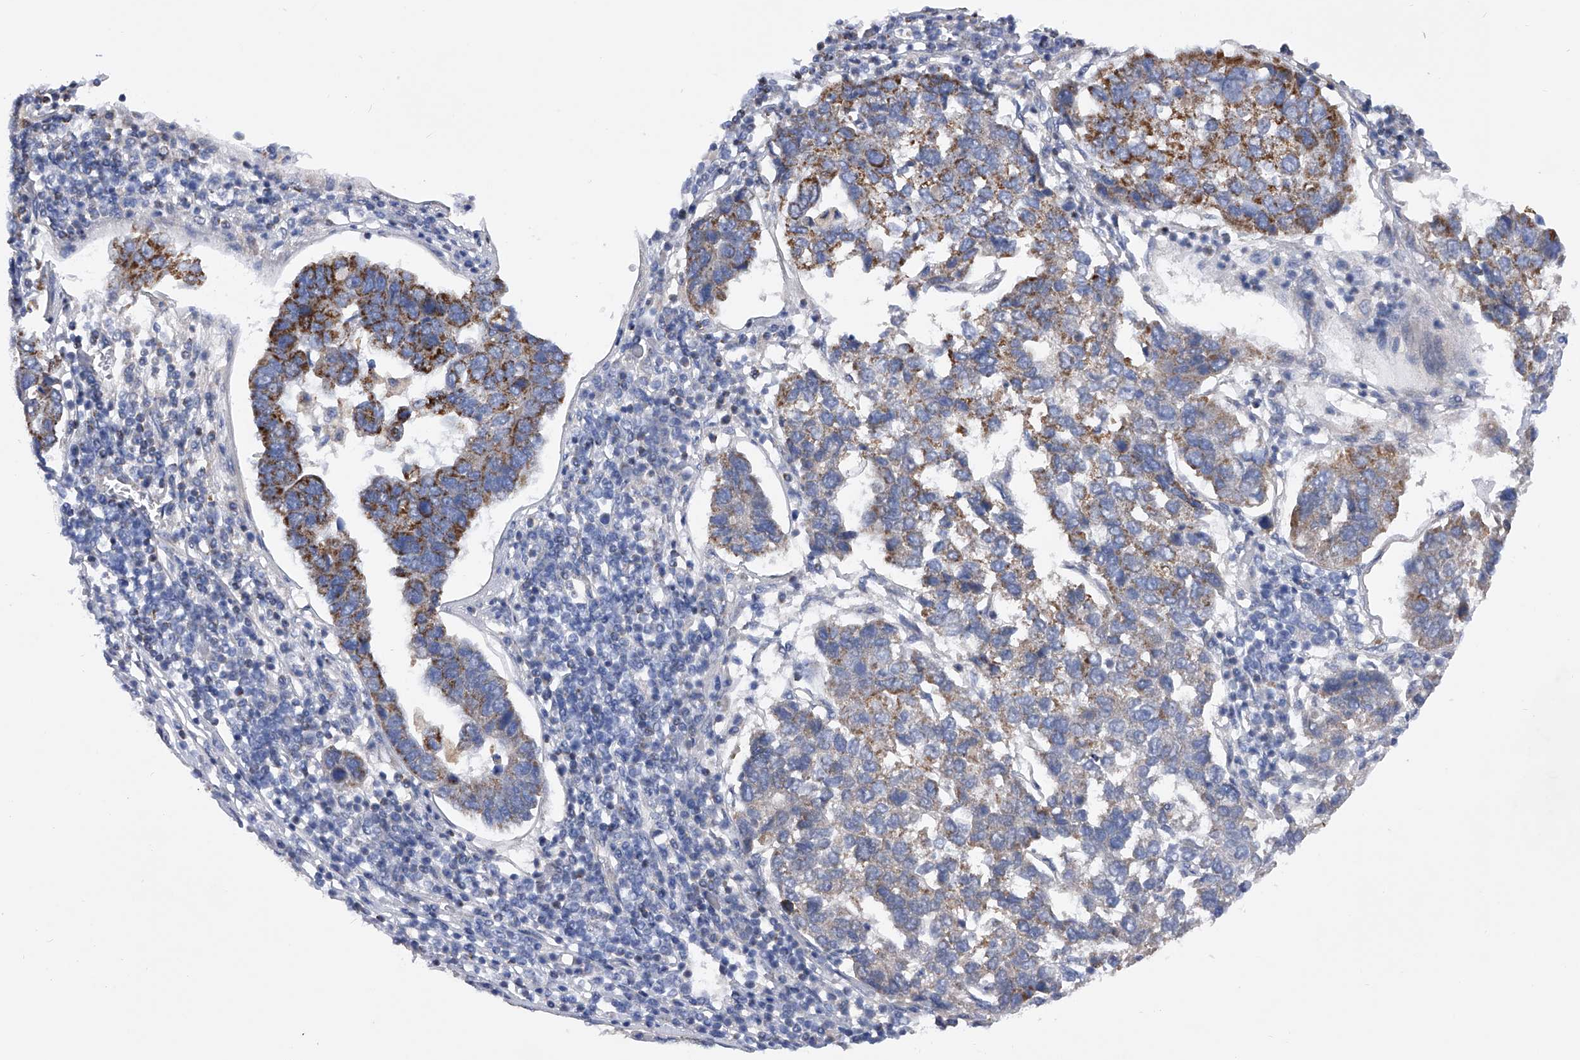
{"staining": {"intensity": "strong", "quantity": "<25%", "location": "cytoplasmic/membranous"}, "tissue": "pancreatic cancer", "cell_type": "Tumor cells", "image_type": "cancer", "snomed": [{"axis": "morphology", "description": "Adenocarcinoma, NOS"}, {"axis": "topography", "description": "Pancreas"}], "caption": "Immunohistochemistry image of pancreatic cancer (adenocarcinoma) stained for a protein (brown), which shows medium levels of strong cytoplasmic/membranous expression in about <25% of tumor cells.", "gene": "PDSS2", "patient": {"sex": "female", "age": 61}}